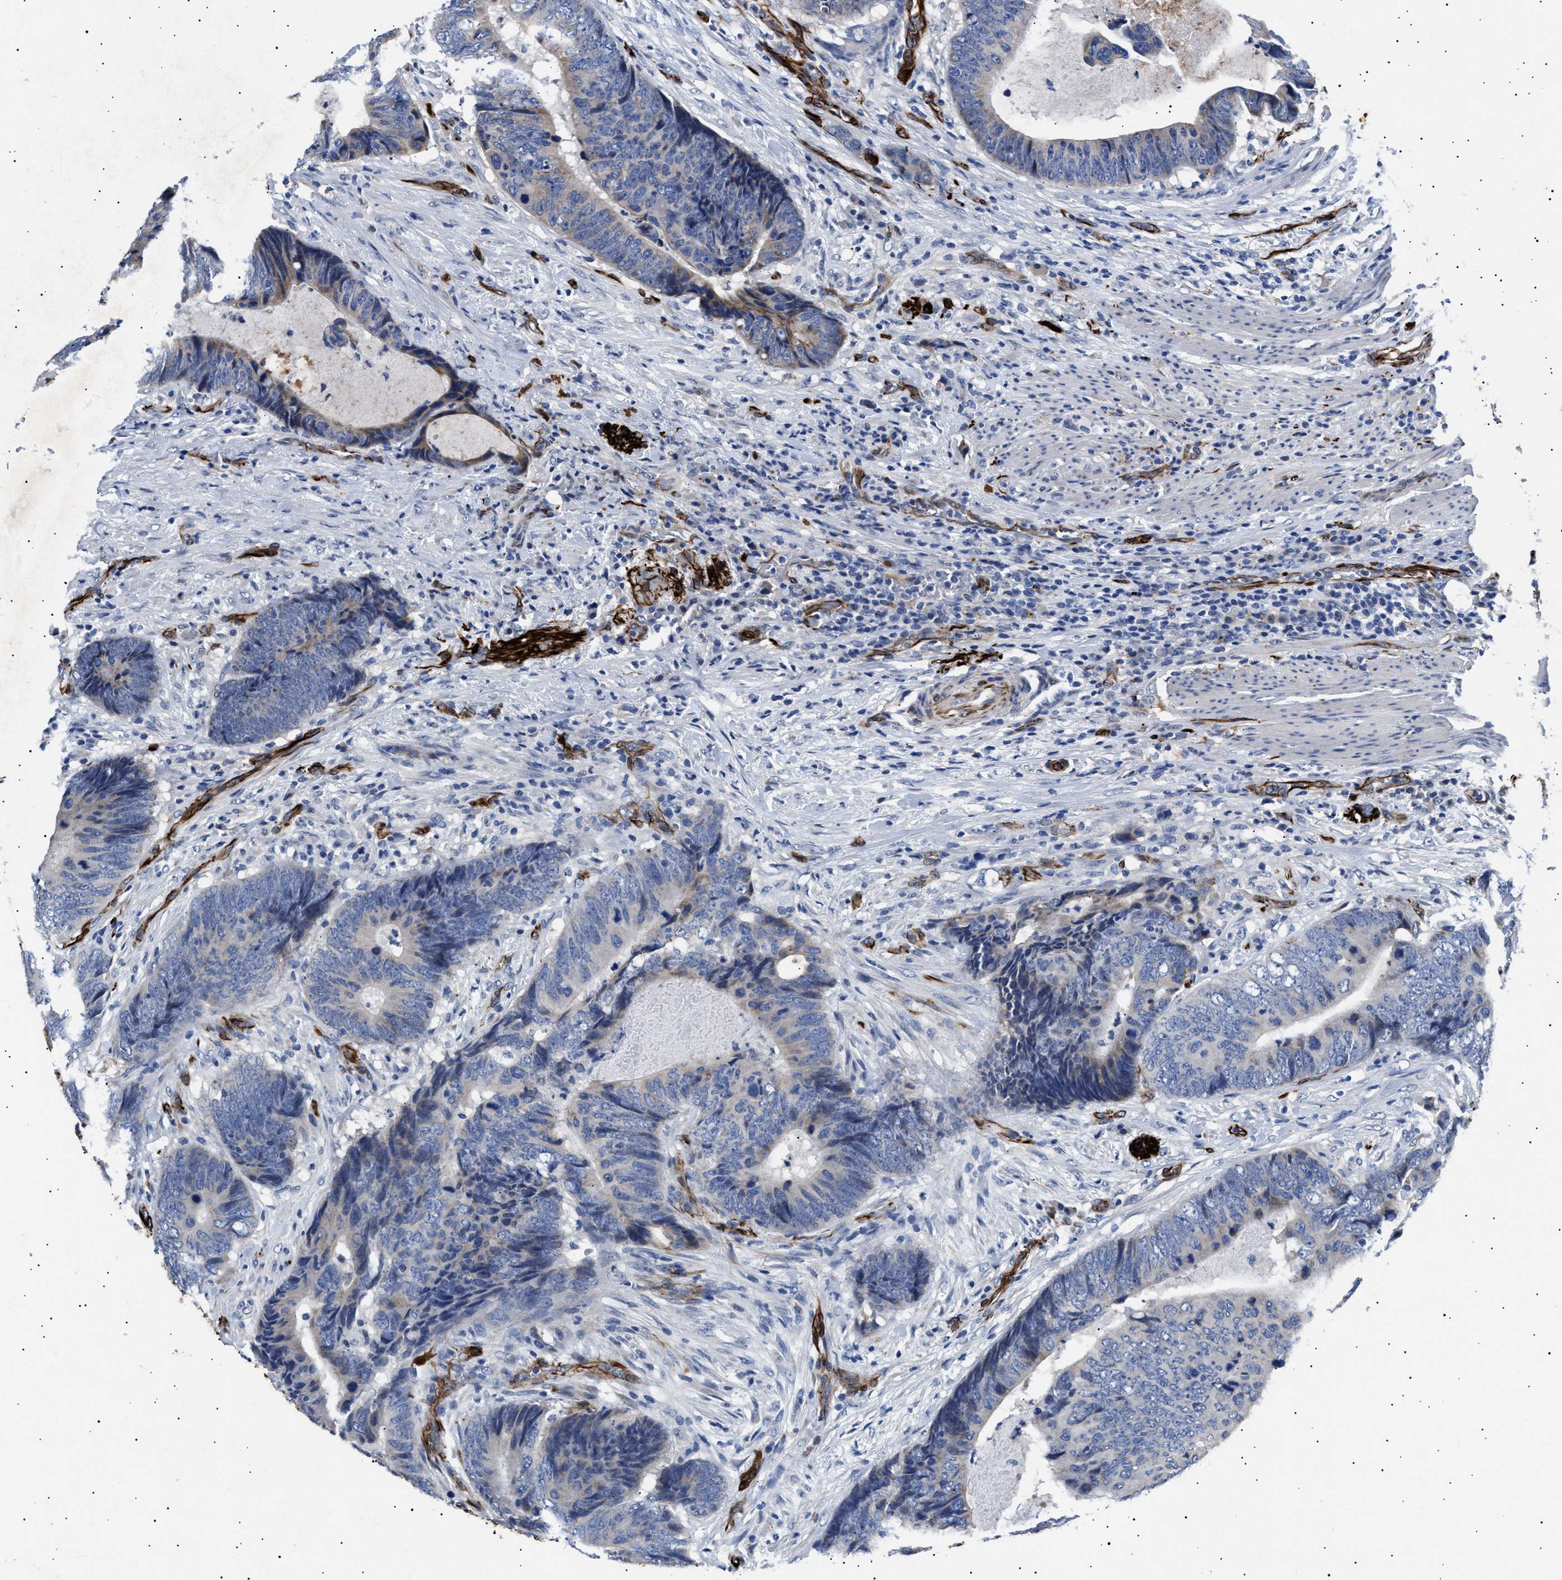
{"staining": {"intensity": "weak", "quantity": "<25%", "location": "cytoplasmic/membranous"}, "tissue": "colorectal cancer", "cell_type": "Tumor cells", "image_type": "cancer", "snomed": [{"axis": "morphology", "description": "Adenocarcinoma, NOS"}, {"axis": "topography", "description": "Colon"}], "caption": "Immunohistochemistry image of neoplastic tissue: colorectal cancer stained with DAB (3,3'-diaminobenzidine) shows no significant protein positivity in tumor cells. (DAB (3,3'-diaminobenzidine) immunohistochemistry, high magnification).", "gene": "OLFML2A", "patient": {"sex": "male", "age": 56}}